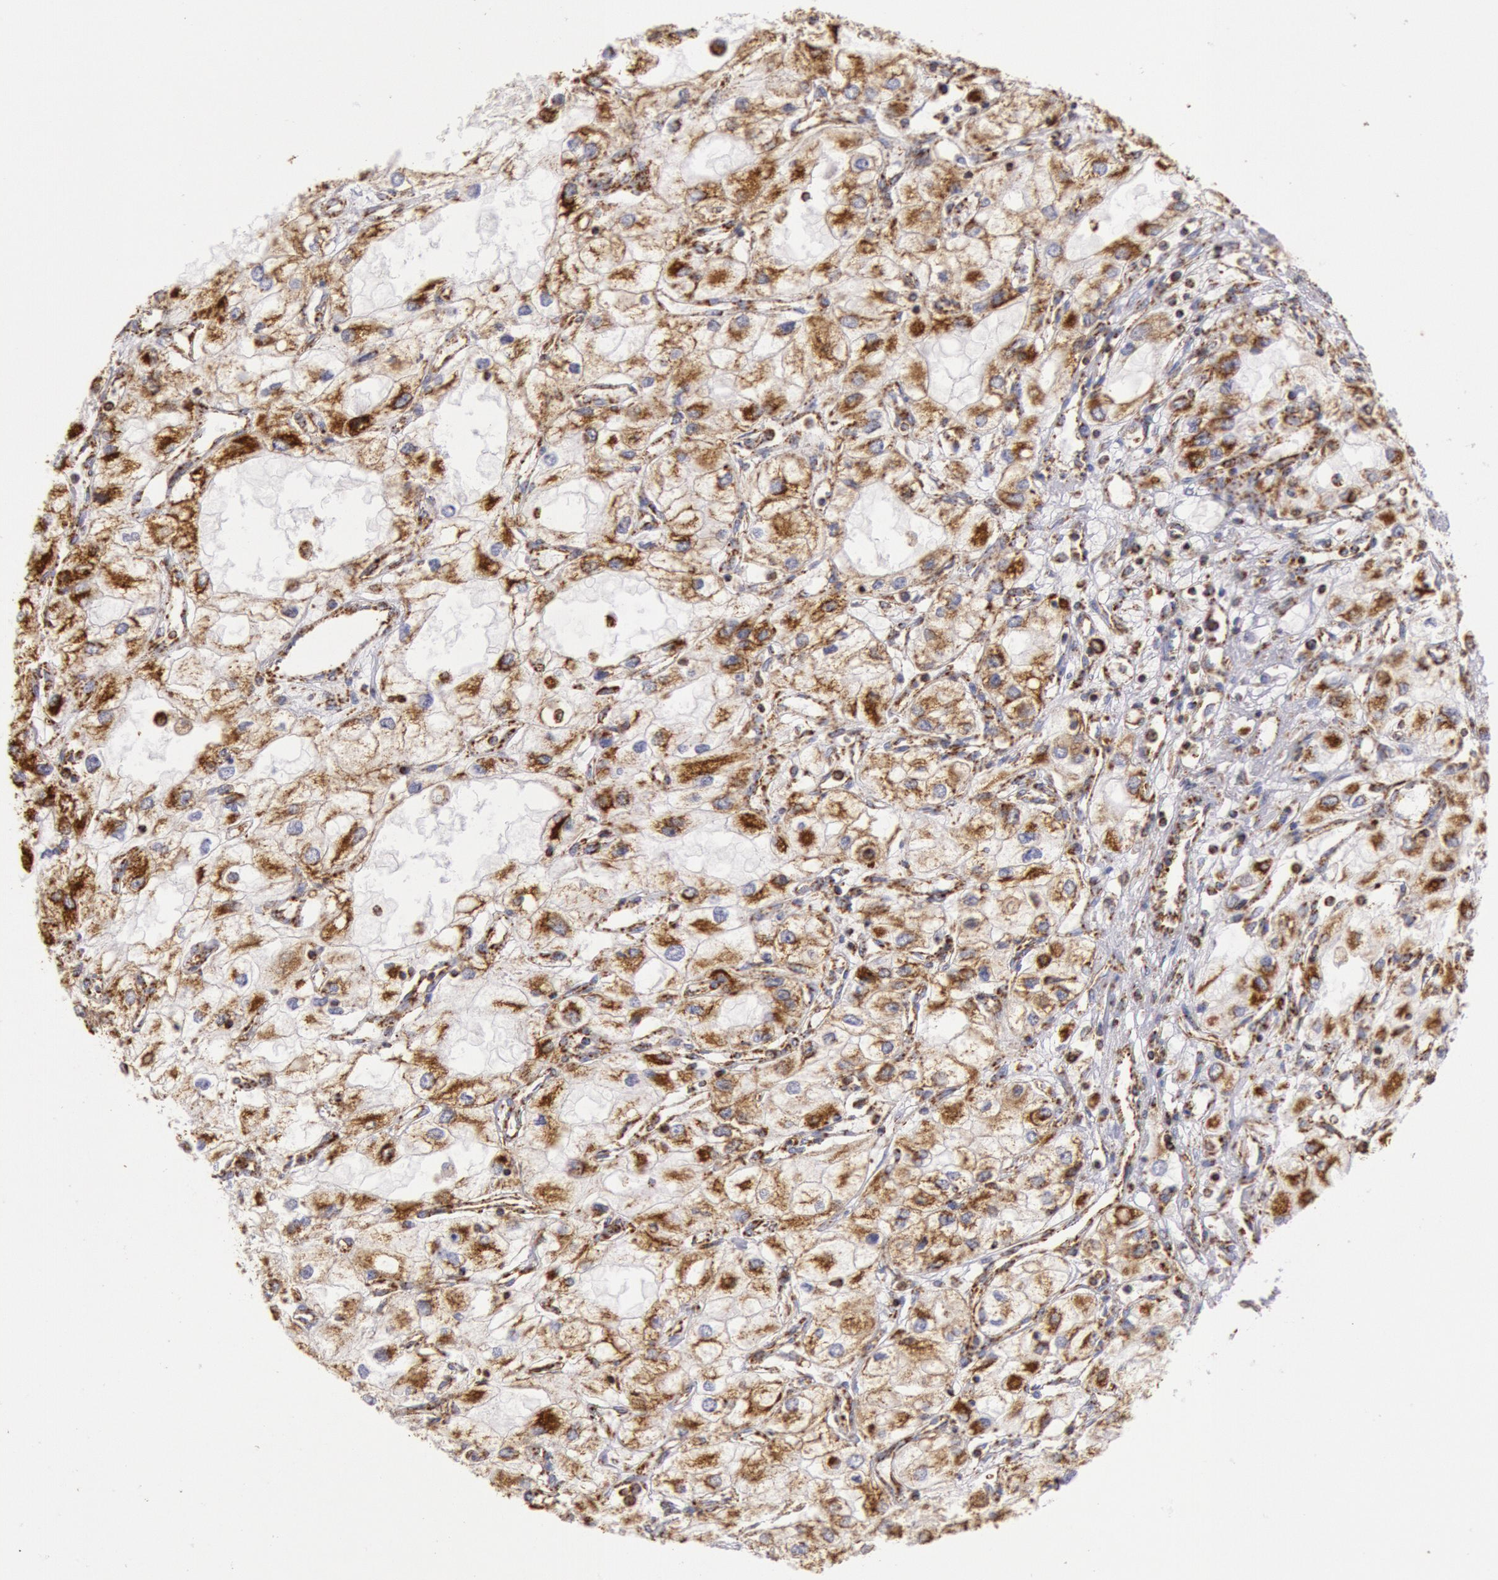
{"staining": {"intensity": "moderate", "quantity": "25%-75%", "location": "cytoplasmic/membranous"}, "tissue": "renal cancer", "cell_type": "Tumor cells", "image_type": "cancer", "snomed": [{"axis": "morphology", "description": "Adenocarcinoma, NOS"}, {"axis": "topography", "description": "Kidney"}], "caption": "Protein staining of renal adenocarcinoma tissue displays moderate cytoplasmic/membranous staining in approximately 25%-75% of tumor cells. (Stains: DAB in brown, nuclei in blue, Microscopy: brightfield microscopy at high magnification).", "gene": "CYC1", "patient": {"sex": "male", "age": 57}}